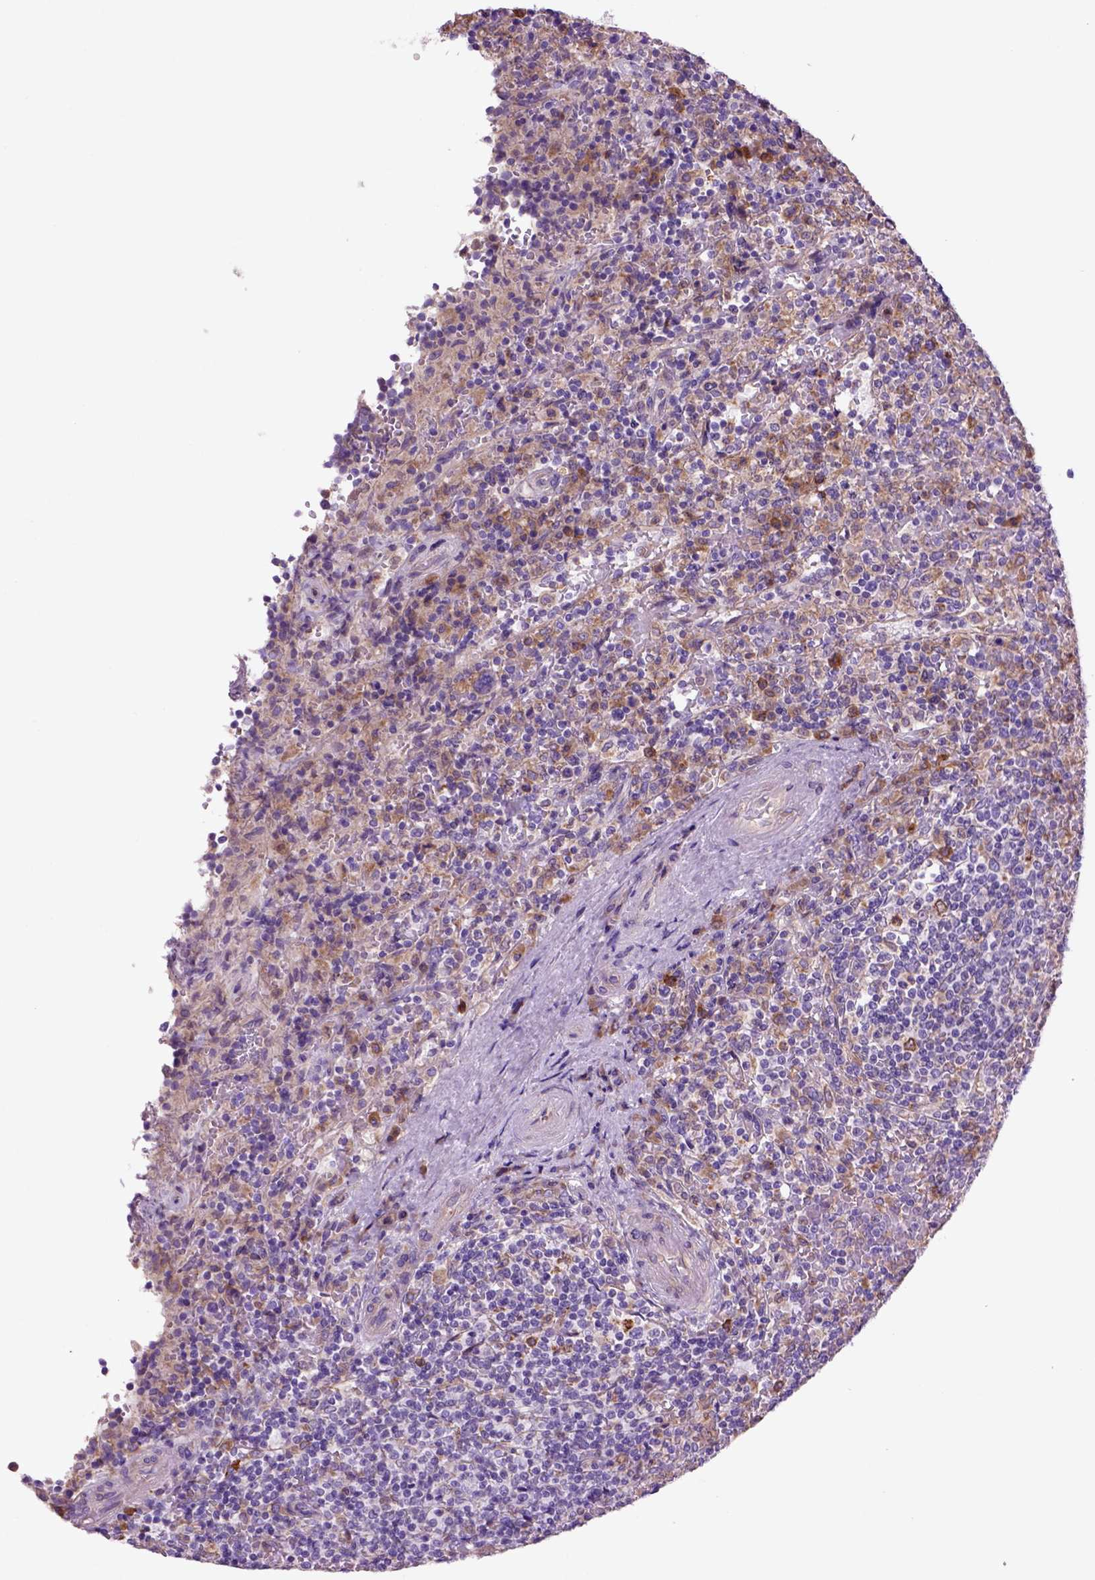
{"staining": {"intensity": "weak", "quantity": ">75%", "location": "cytoplasmic/membranous"}, "tissue": "lymphoma", "cell_type": "Tumor cells", "image_type": "cancer", "snomed": [{"axis": "morphology", "description": "Malignant lymphoma, non-Hodgkin's type, Low grade"}, {"axis": "topography", "description": "Spleen"}], "caption": "Lymphoma stained for a protein shows weak cytoplasmic/membranous positivity in tumor cells. (DAB = brown stain, brightfield microscopy at high magnification).", "gene": "PIAS3", "patient": {"sex": "male", "age": 62}}